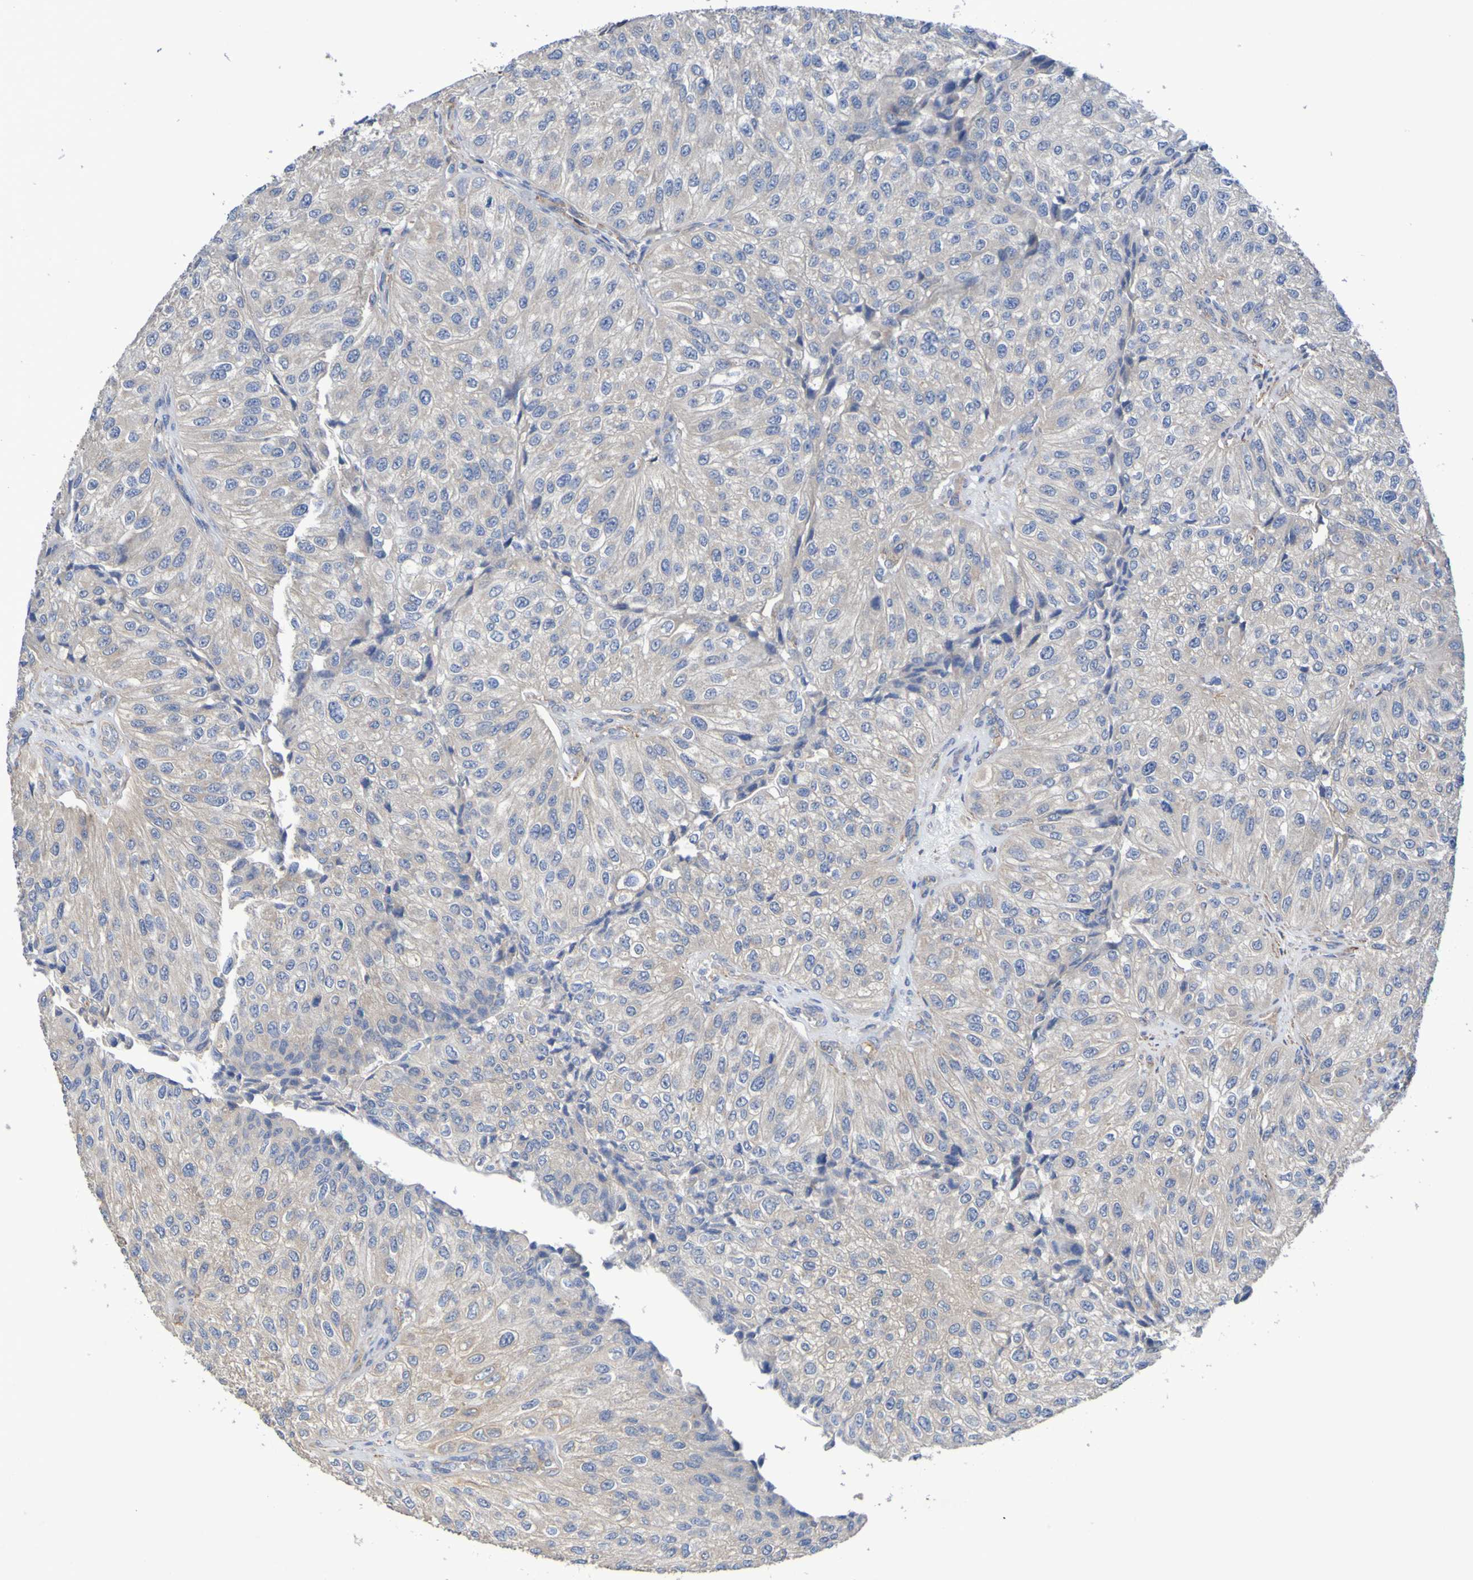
{"staining": {"intensity": "weak", "quantity": "25%-75%", "location": "cytoplasmic/membranous"}, "tissue": "urothelial cancer", "cell_type": "Tumor cells", "image_type": "cancer", "snomed": [{"axis": "morphology", "description": "Urothelial carcinoma, High grade"}, {"axis": "topography", "description": "Kidney"}, {"axis": "topography", "description": "Urinary bladder"}], "caption": "A brown stain highlights weak cytoplasmic/membranous staining of a protein in human urothelial carcinoma (high-grade) tumor cells.", "gene": "SRPRB", "patient": {"sex": "male", "age": 77}}